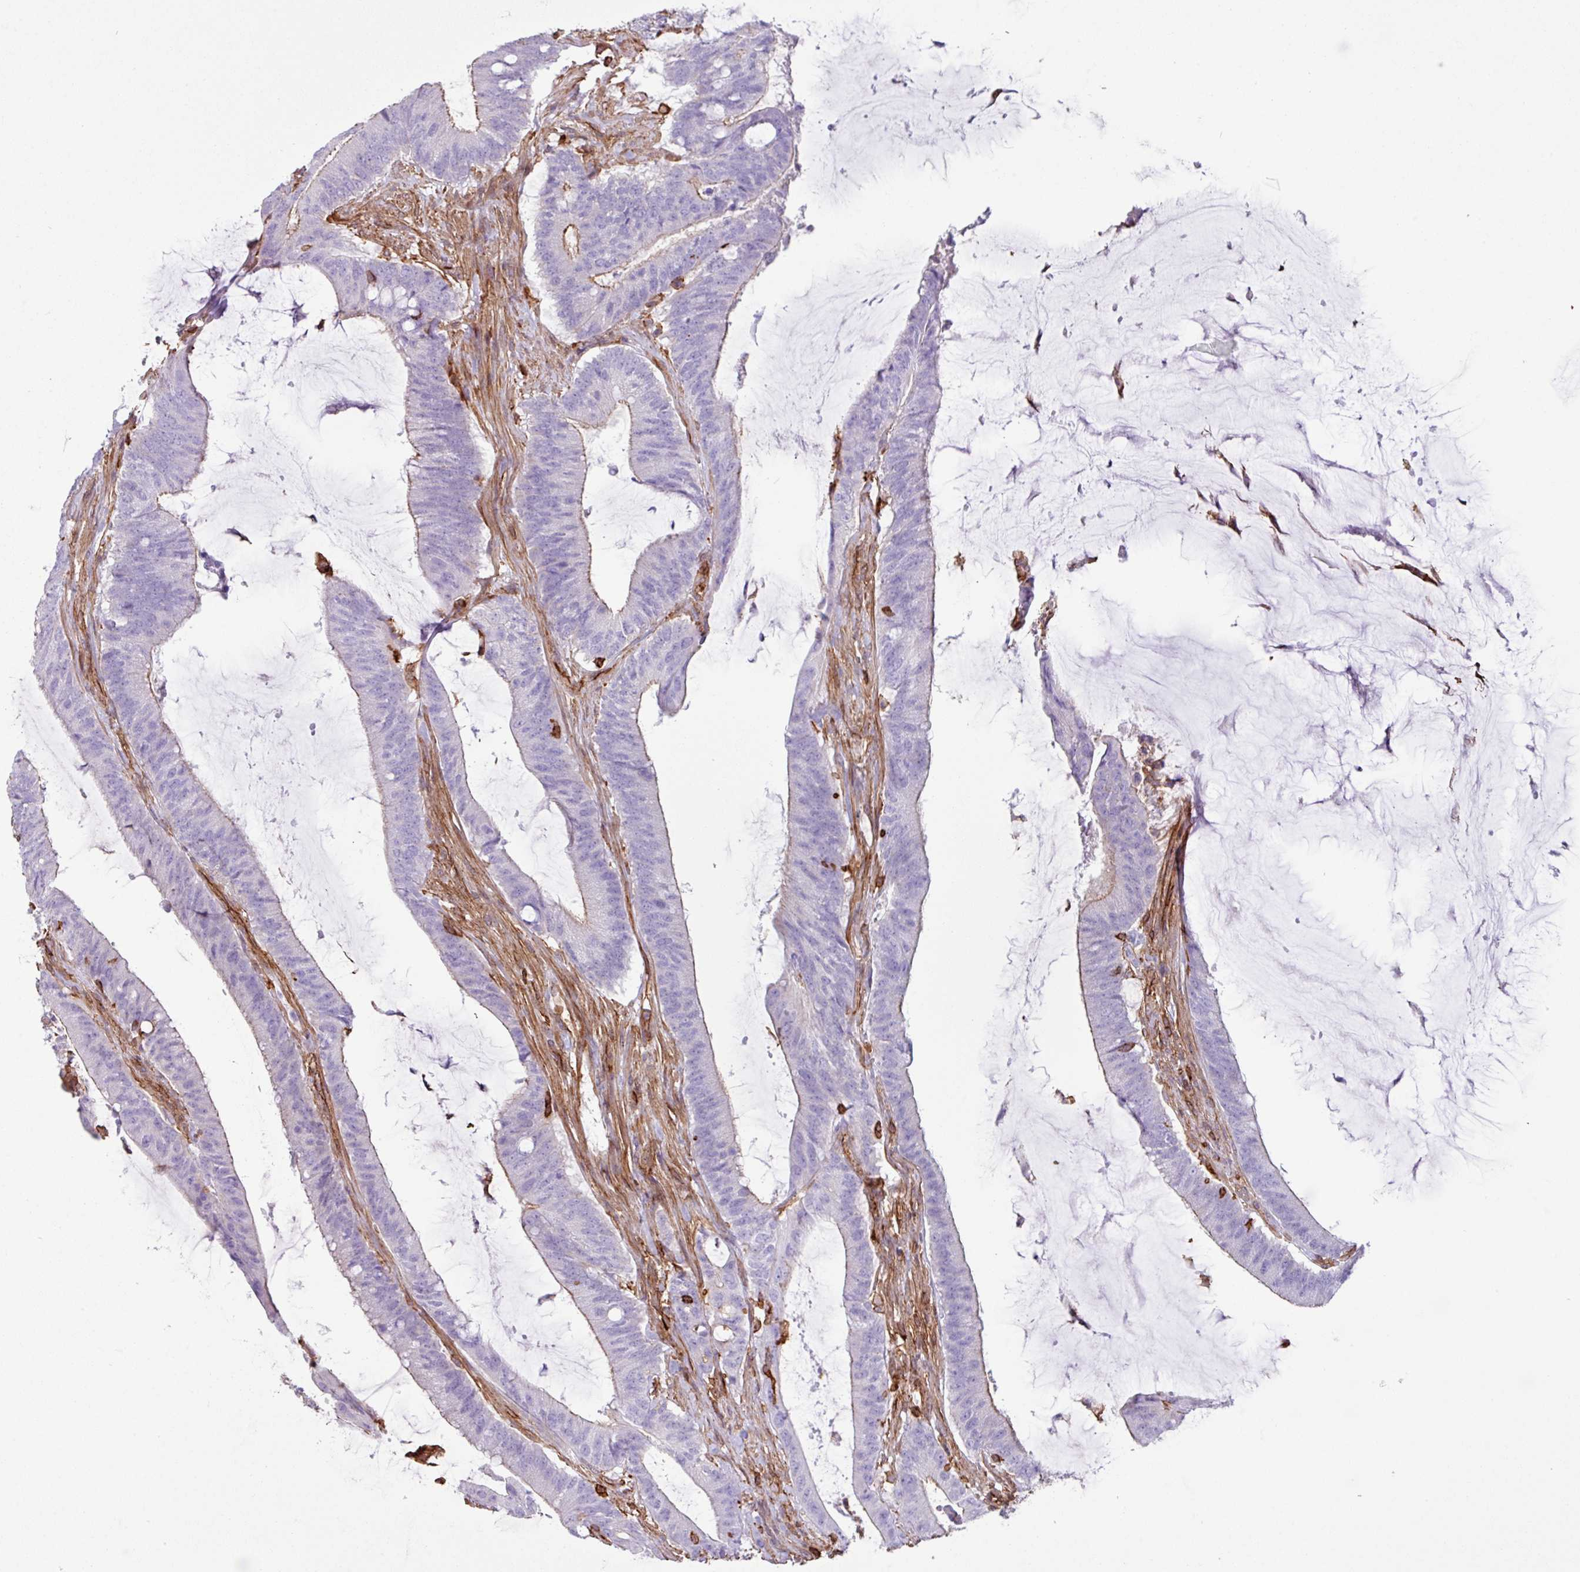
{"staining": {"intensity": "weak", "quantity": "25%-75%", "location": "cytoplasmic/membranous"}, "tissue": "colorectal cancer", "cell_type": "Tumor cells", "image_type": "cancer", "snomed": [{"axis": "morphology", "description": "Adenocarcinoma, NOS"}, {"axis": "topography", "description": "Colon"}], "caption": "This is a photomicrograph of IHC staining of colorectal cancer, which shows weak positivity in the cytoplasmic/membranous of tumor cells.", "gene": "PPP1R18", "patient": {"sex": "female", "age": 43}}